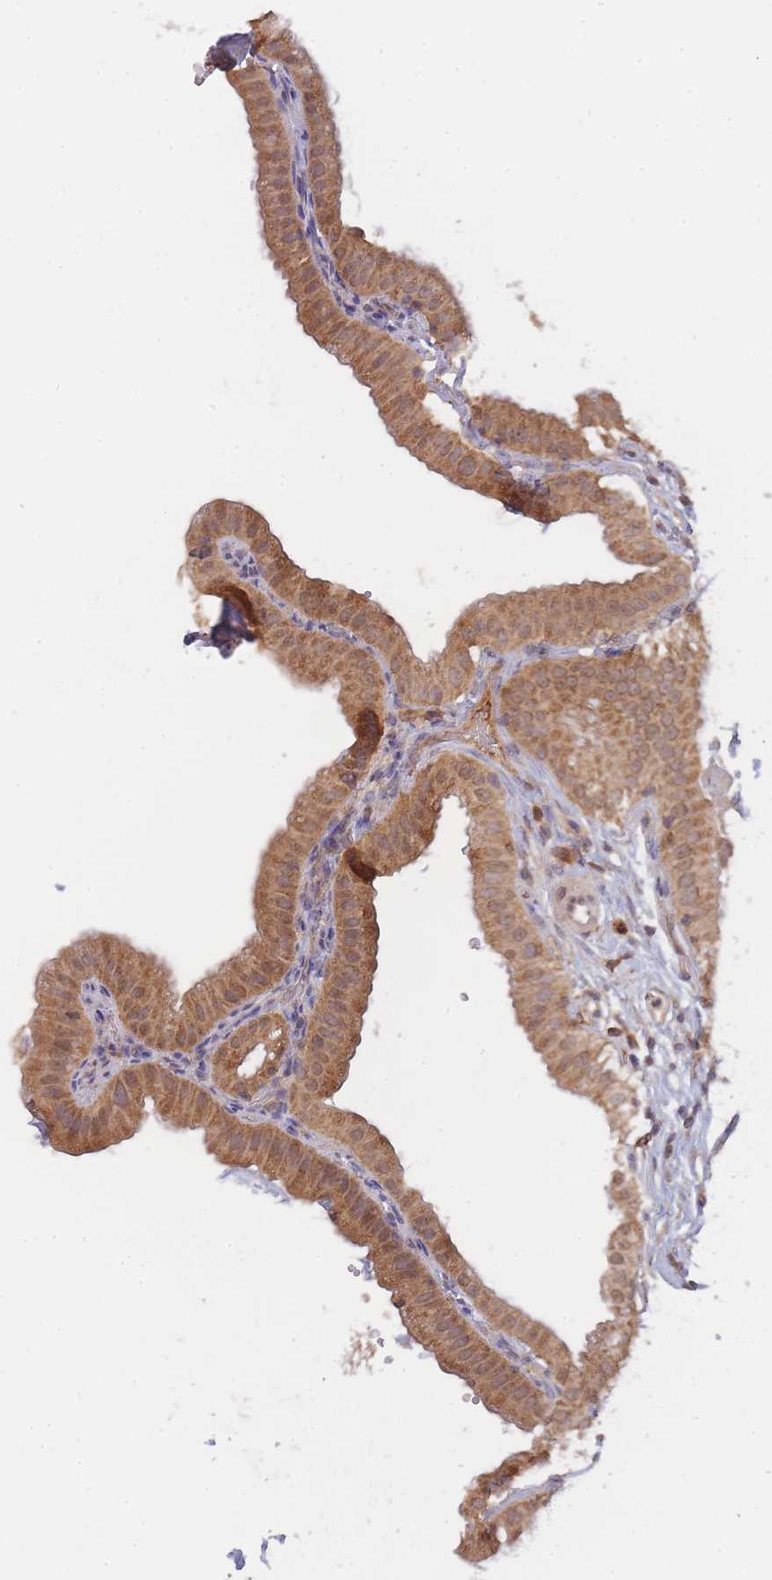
{"staining": {"intensity": "moderate", "quantity": ">75%", "location": "cytoplasmic/membranous,nuclear"}, "tissue": "gallbladder", "cell_type": "Glandular cells", "image_type": "normal", "snomed": [{"axis": "morphology", "description": "Normal tissue, NOS"}, {"axis": "topography", "description": "Gallbladder"}], "caption": "Benign gallbladder reveals moderate cytoplasmic/membranous,nuclear expression in about >75% of glandular cells, visualized by immunohistochemistry.", "gene": "PIP4P1", "patient": {"sex": "female", "age": 61}}